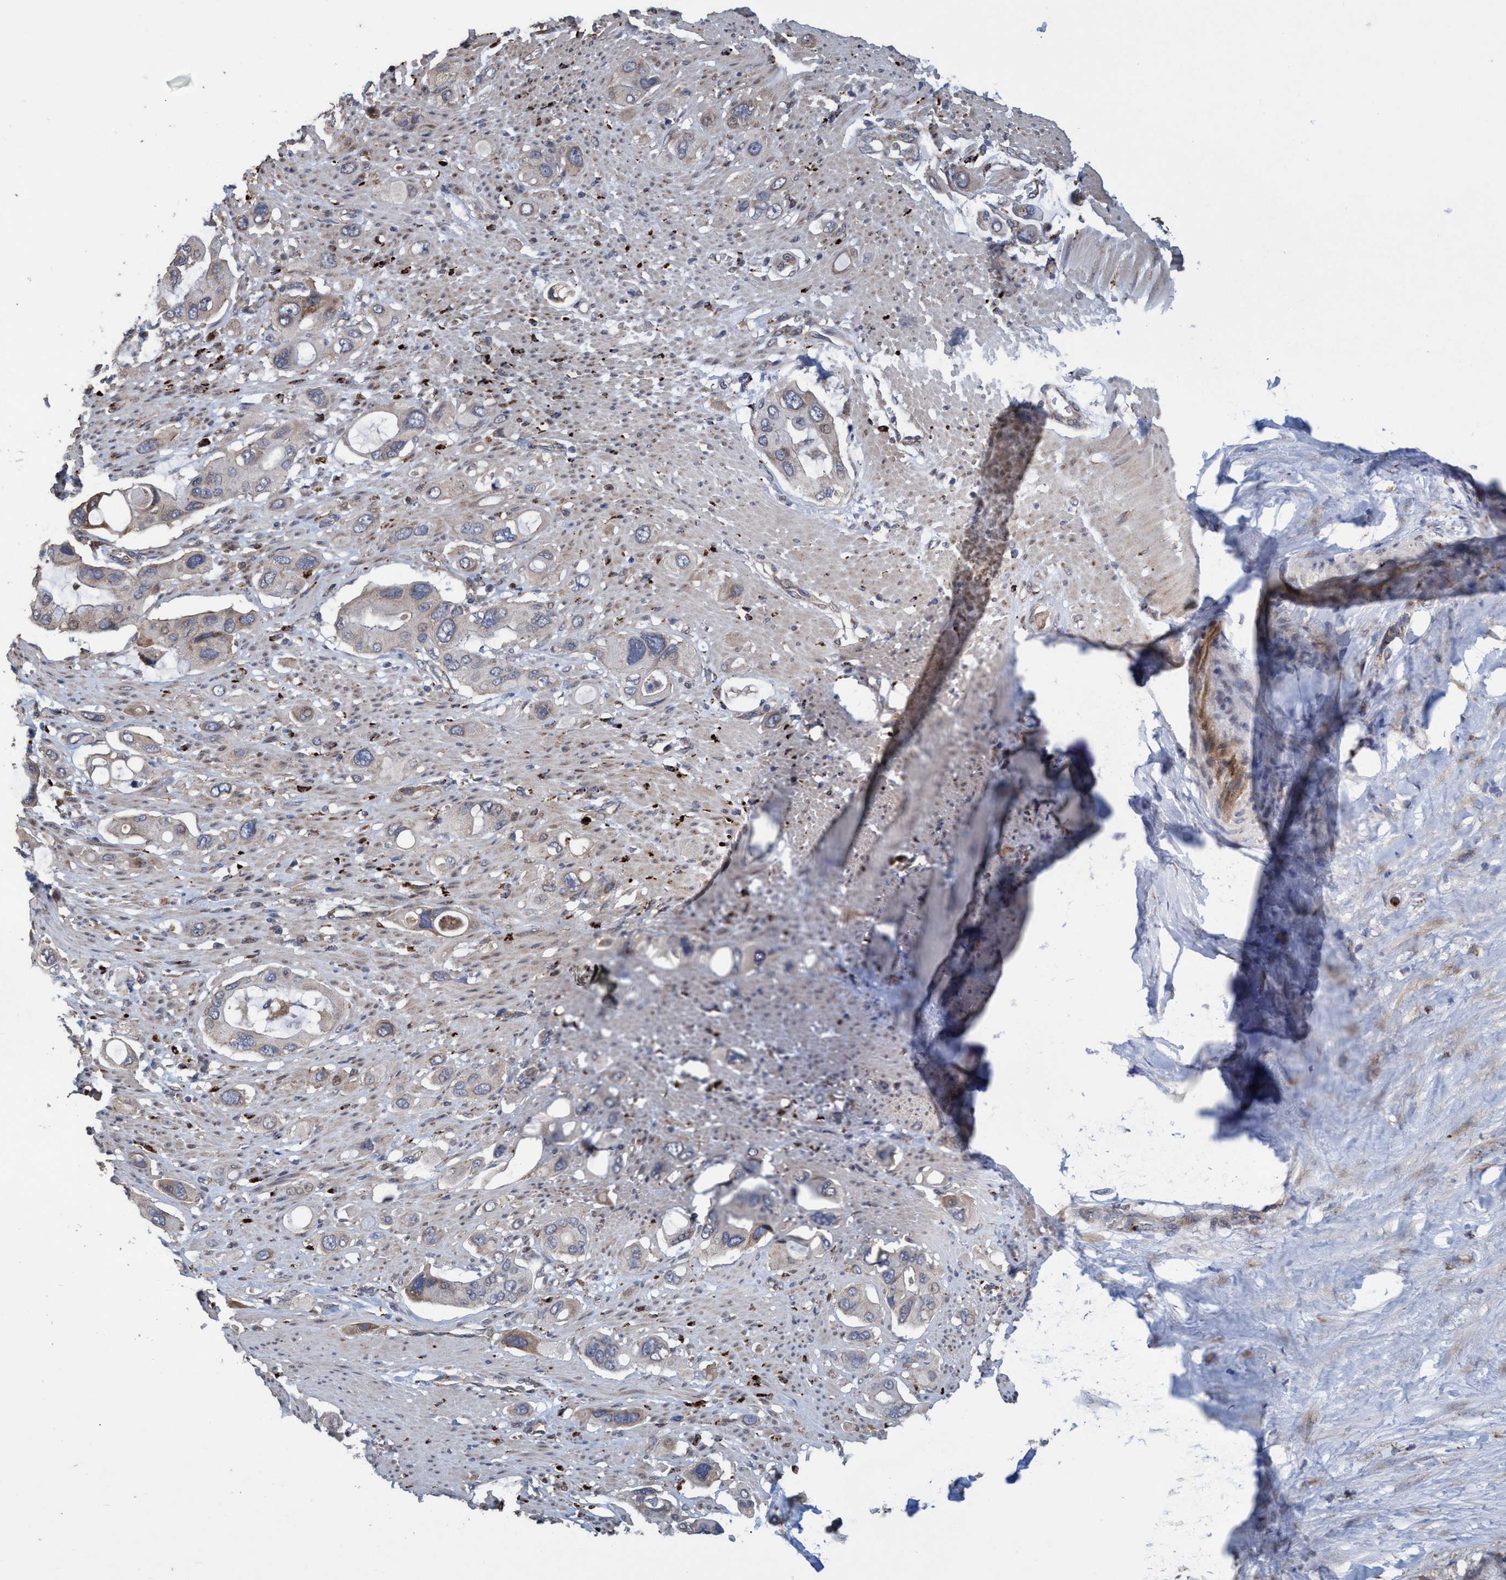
{"staining": {"intensity": "moderate", "quantity": "<25%", "location": "cytoplasmic/membranous"}, "tissue": "pancreatic cancer", "cell_type": "Tumor cells", "image_type": "cancer", "snomed": [{"axis": "morphology", "description": "Adenocarcinoma, NOS"}, {"axis": "topography", "description": "Pancreas"}], "caption": "Immunohistochemical staining of human pancreatic cancer demonstrates low levels of moderate cytoplasmic/membranous protein expression in about <25% of tumor cells. (DAB (3,3'-diaminobenzidine) IHC with brightfield microscopy, high magnification).", "gene": "BBS9", "patient": {"sex": "female", "age": 56}}